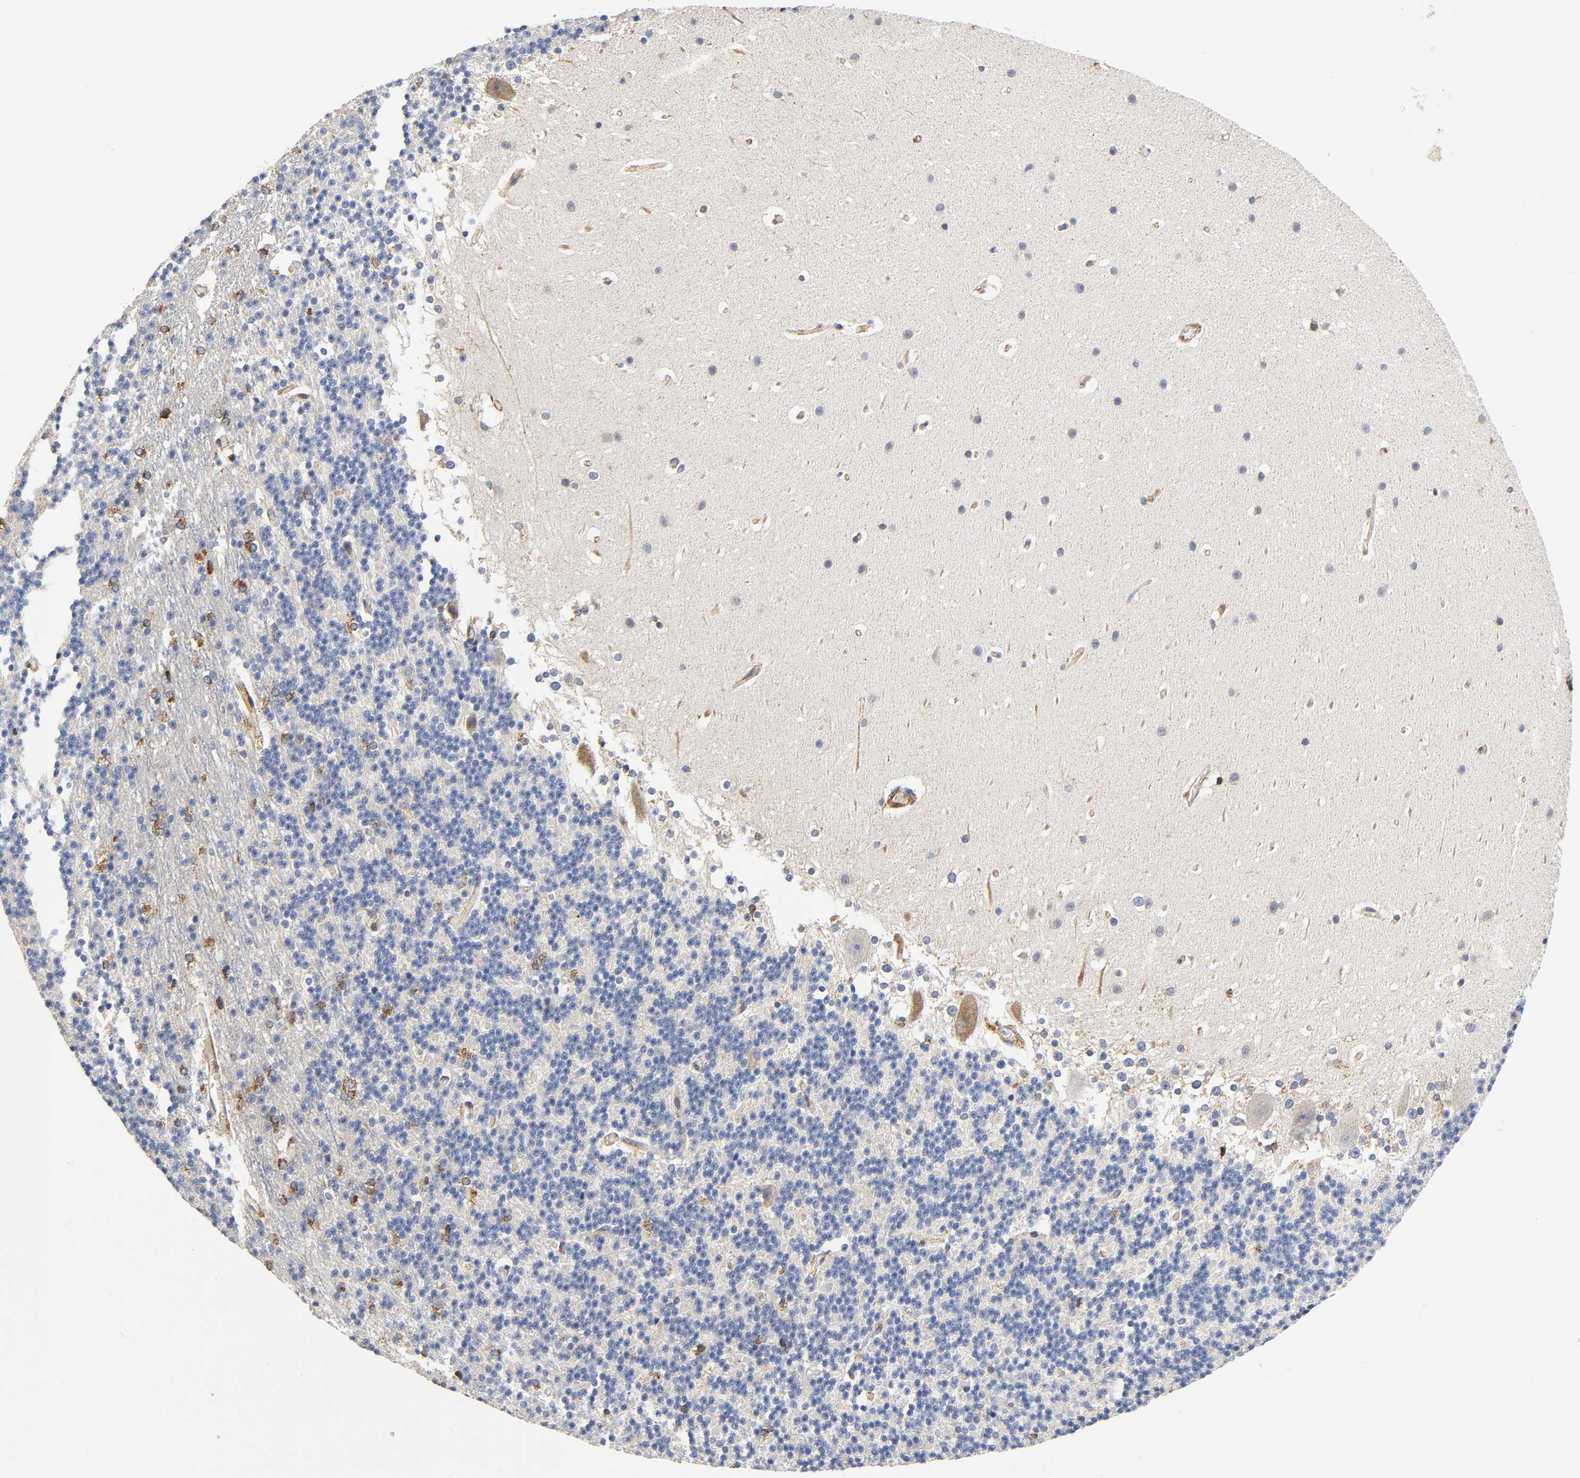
{"staining": {"intensity": "moderate", "quantity": "<25%", "location": "cytoplasmic/membranous"}, "tissue": "cerebellum", "cell_type": "Cells in granular layer", "image_type": "normal", "snomed": [{"axis": "morphology", "description": "Normal tissue, NOS"}, {"axis": "topography", "description": "Cerebellum"}], "caption": "Moderate cytoplasmic/membranous positivity for a protein is present in about <25% of cells in granular layer of normal cerebellum using IHC.", "gene": "SOS2", "patient": {"sex": "female", "age": 19}}